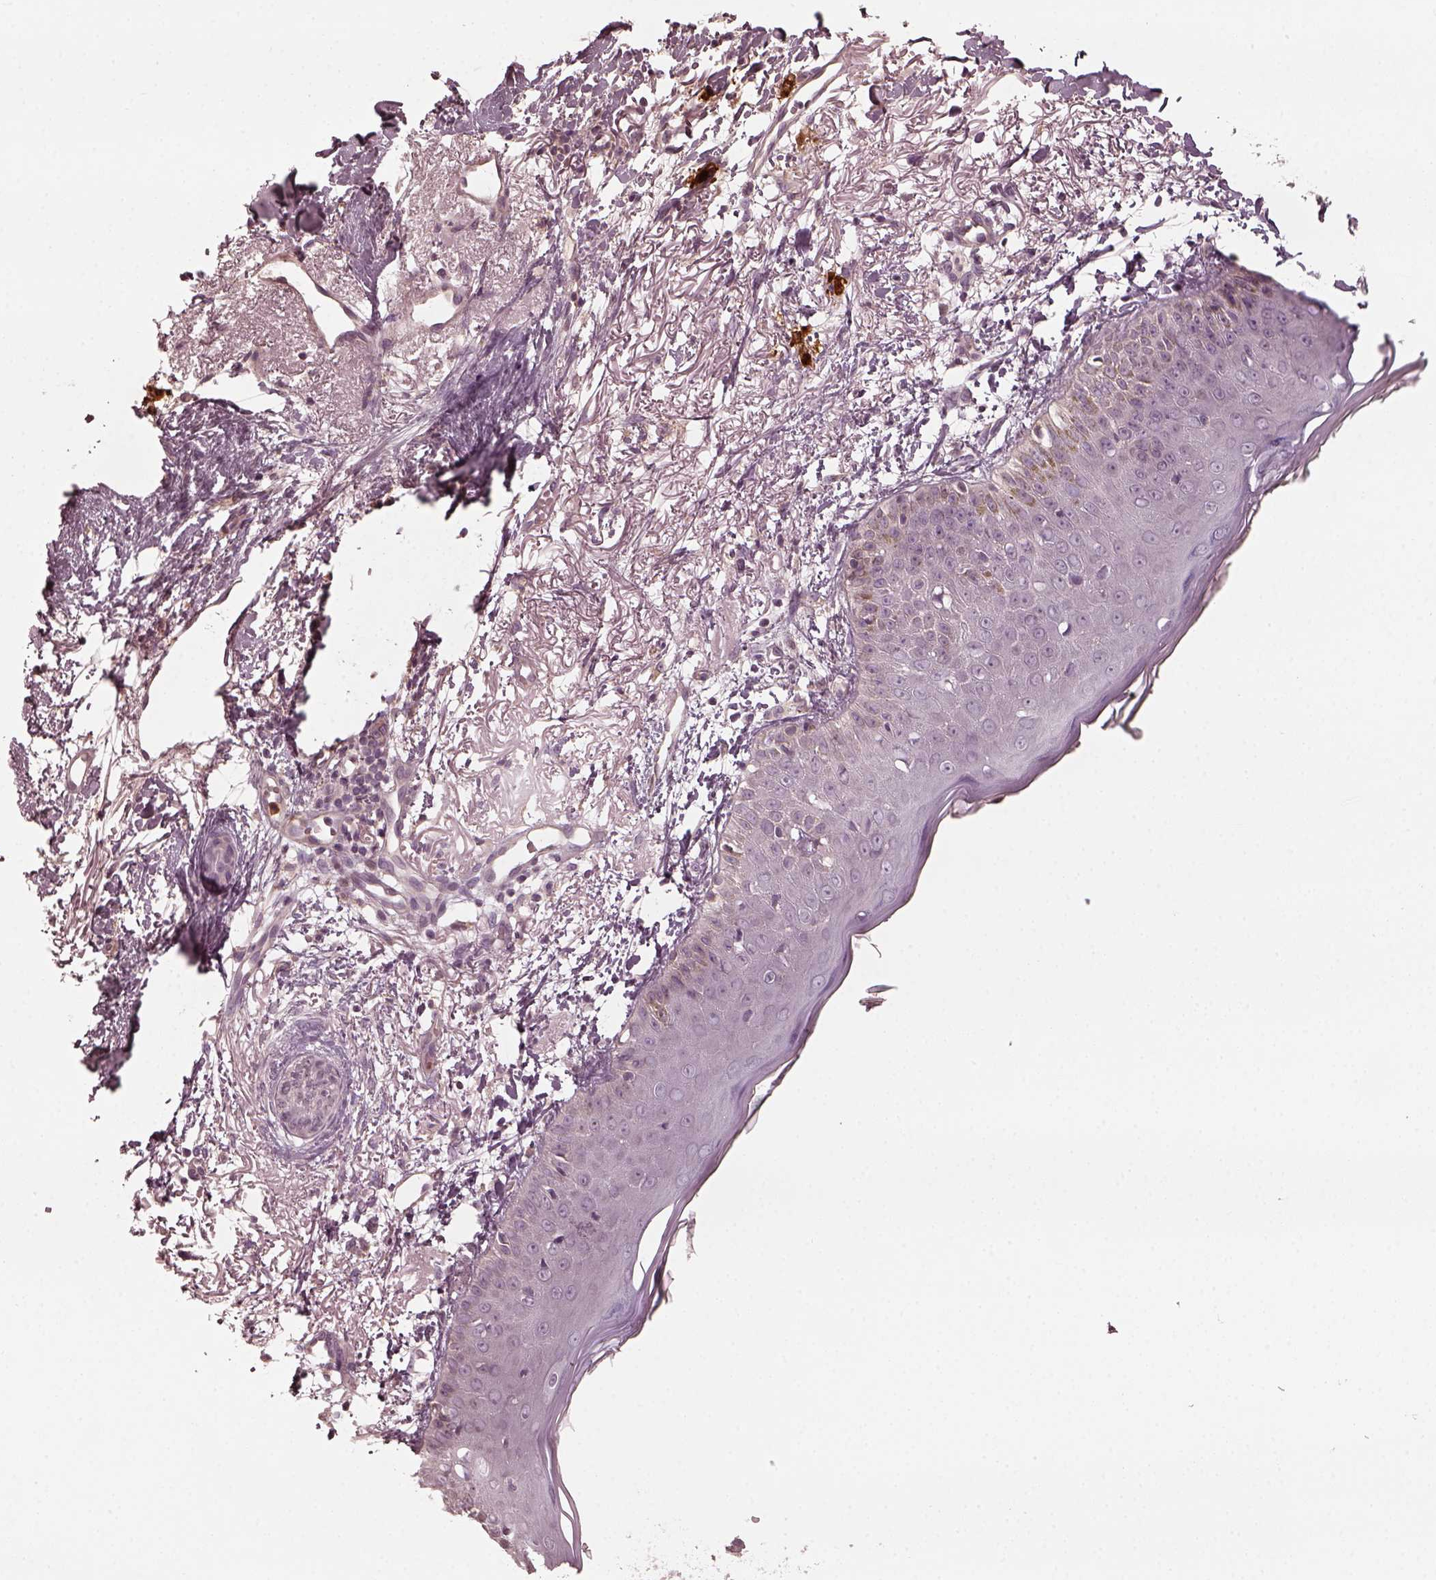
{"staining": {"intensity": "negative", "quantity": "none", "location": "none"}, "tissue": "skin cancer", "cell_type": "Tumor cells", "image_type": "cancer", "snomed": [{"axis": "morphology", "description": "Normal tissue, NOS"}, {"axis": "morphology", "description": "Basal cell carcinoma"}, {"axis": "topography", "description": "Skin"}], "caption": "There is no significant staining in tumor cells of skin cancer. (Brightfield microscopy of DAB immunohistochemistry (IHC) at high magnification).", "gene": "CHIT1", "patient": {"sex": "male", "age": 84}}